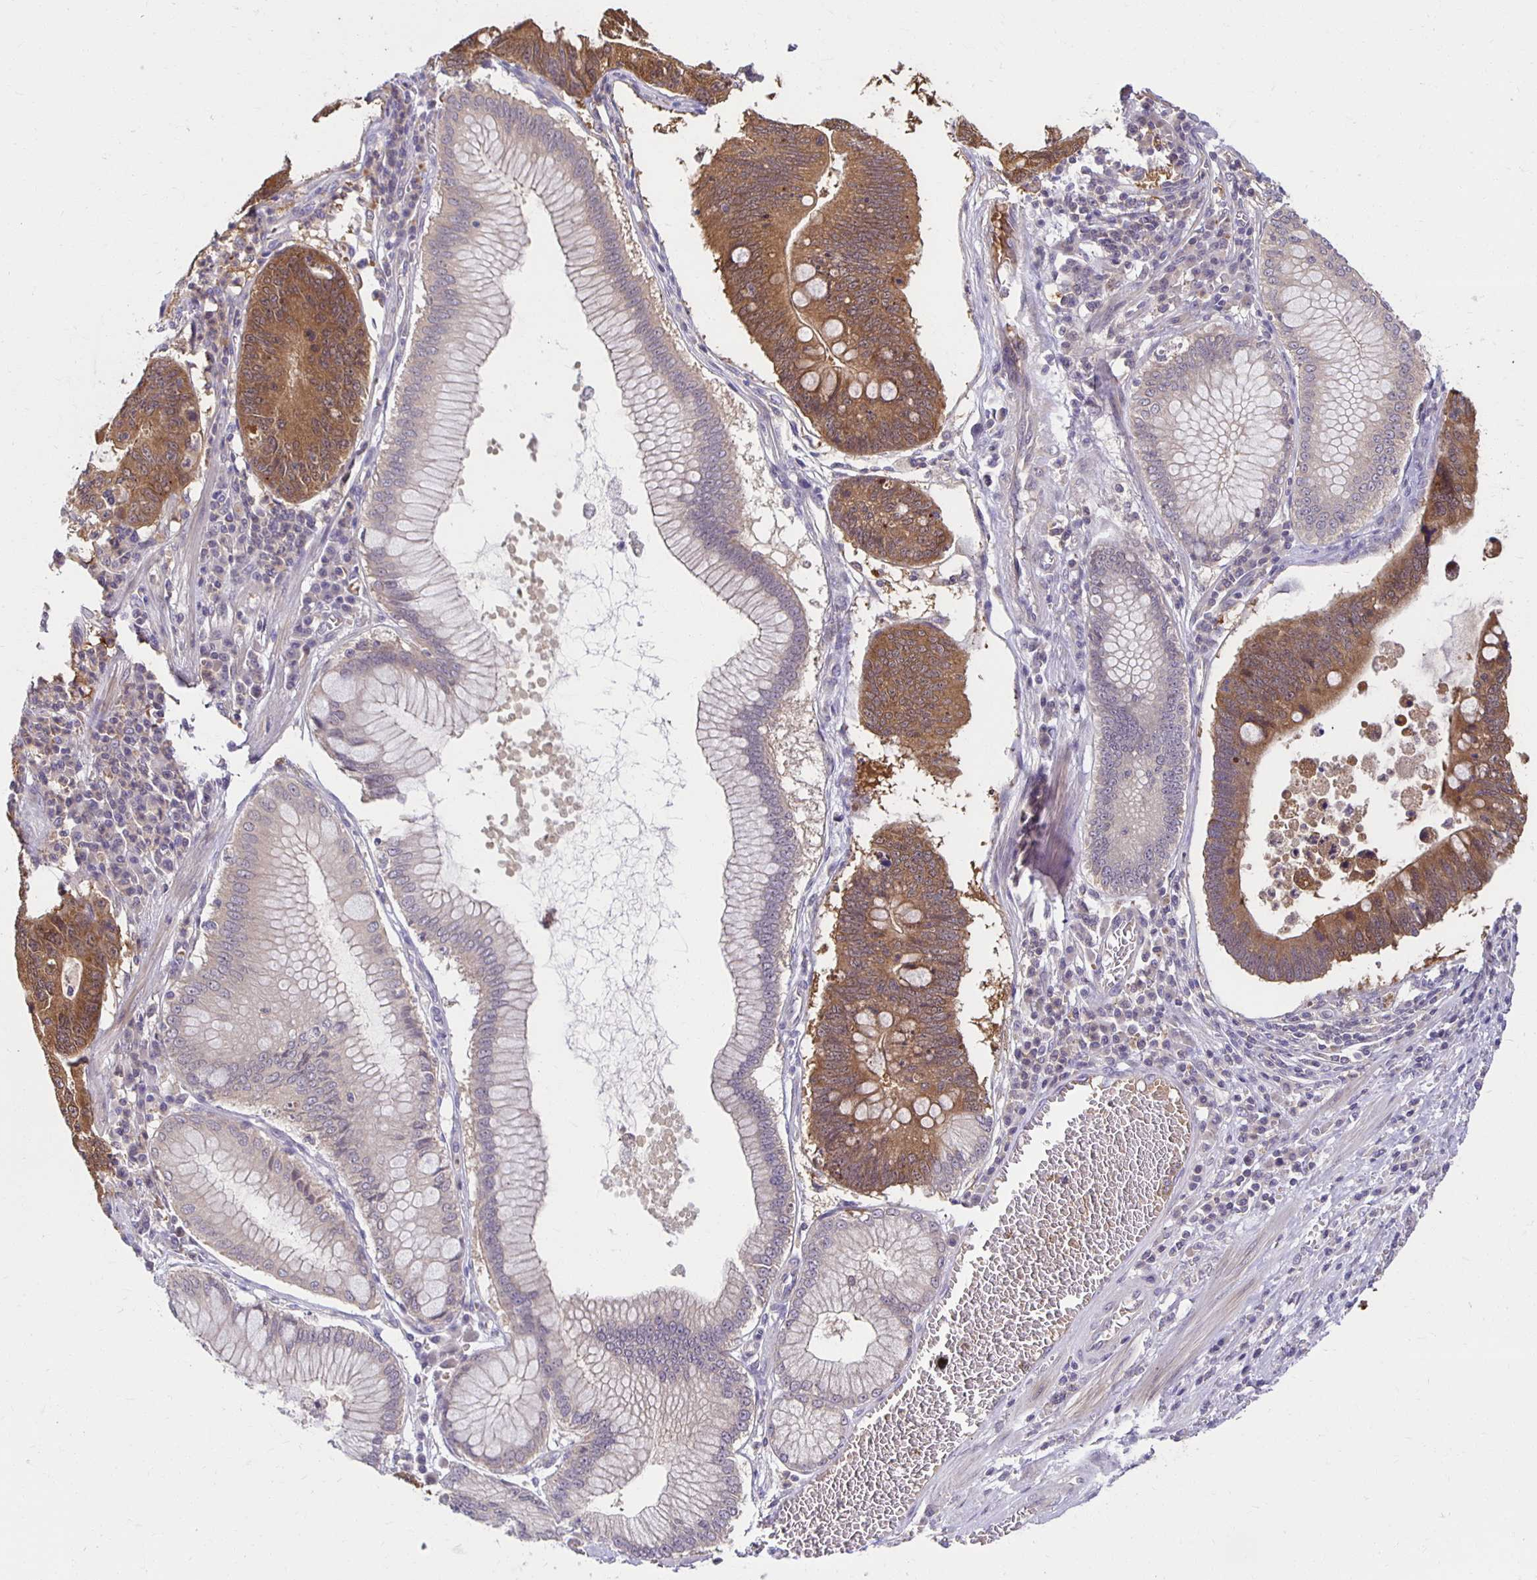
{"staining": {"intensity": "moderate", "quantity": ">75%", "location": "cytoplasmic/membranous"}, "tissue": "stomach cancer", "cell_type": "Tumor cells", "image_type": "cancer", "snomed": [{"axis": "morphology", "description": "Adenocarcinoma, NOS"}, {"axis": "topography", "description": "Stomach"}], "caption": "Immunohistochemical staining of human stomach adenocarcinoma demonstrates medium levels of moderate cytoplasmic/membranous expression in about >75% of tumor cells.", "gene": "MIEN1", "patient": {"sex": "male", "age": 59}}